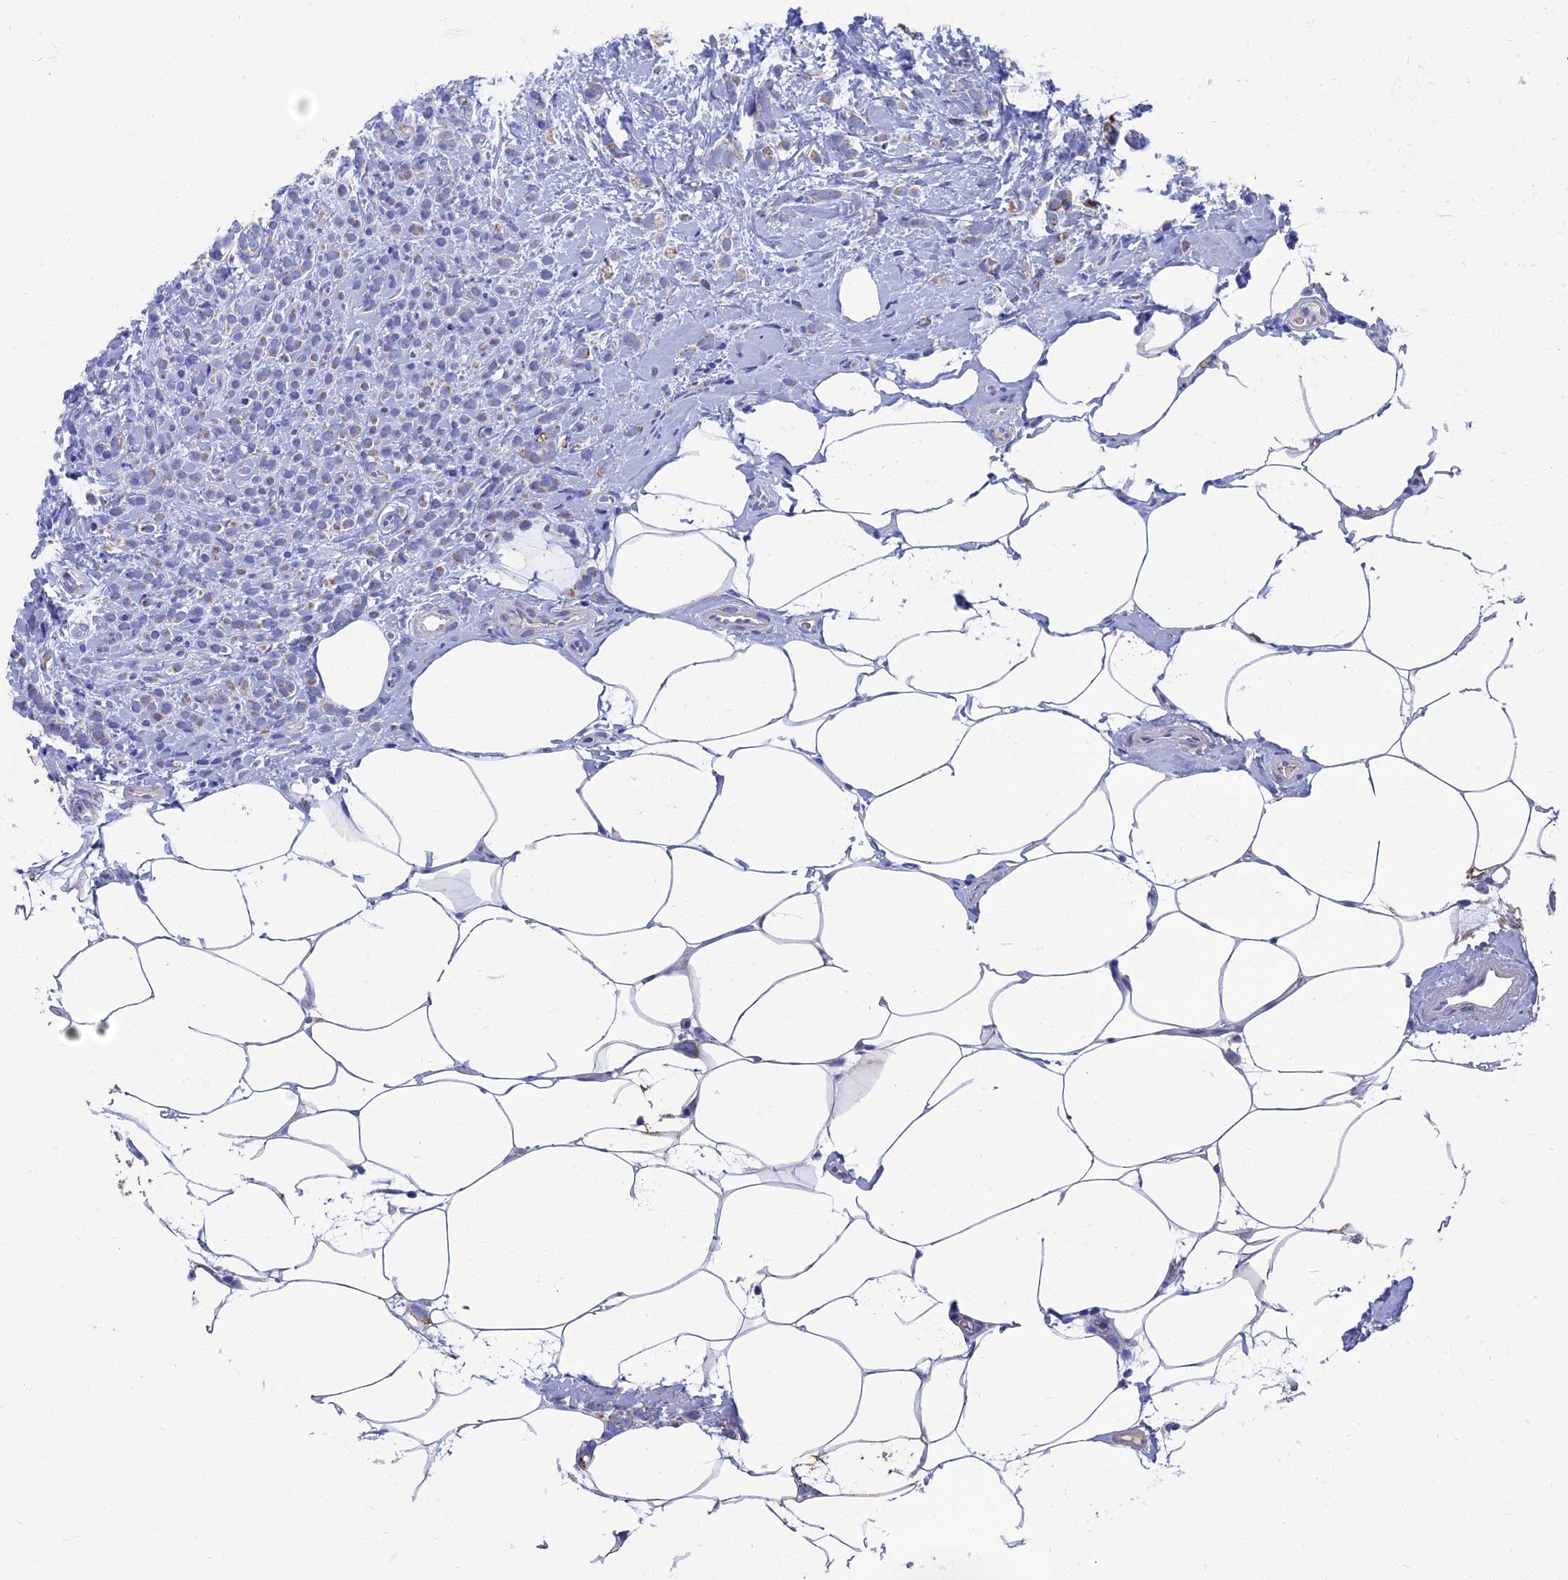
{"staining": {"intensity": "weak", "quantity": "<25%", "location": "cytoplasmic/membranous"}, "tissue": "breast cancer", "cell_type": "Tumor cells", "image_type": "cancer", "snomed": [{"axis": "morphology", "description": "Lobular carcinoma"}, {"axis": "topography", "description": "Breast"}], "caption": "Breast lobular carcinoma was stained to show a protein in brown. There is no significant staining in tumor cells.", "gene": "OAT", "patient": {"sex": "female", "age": 58}}